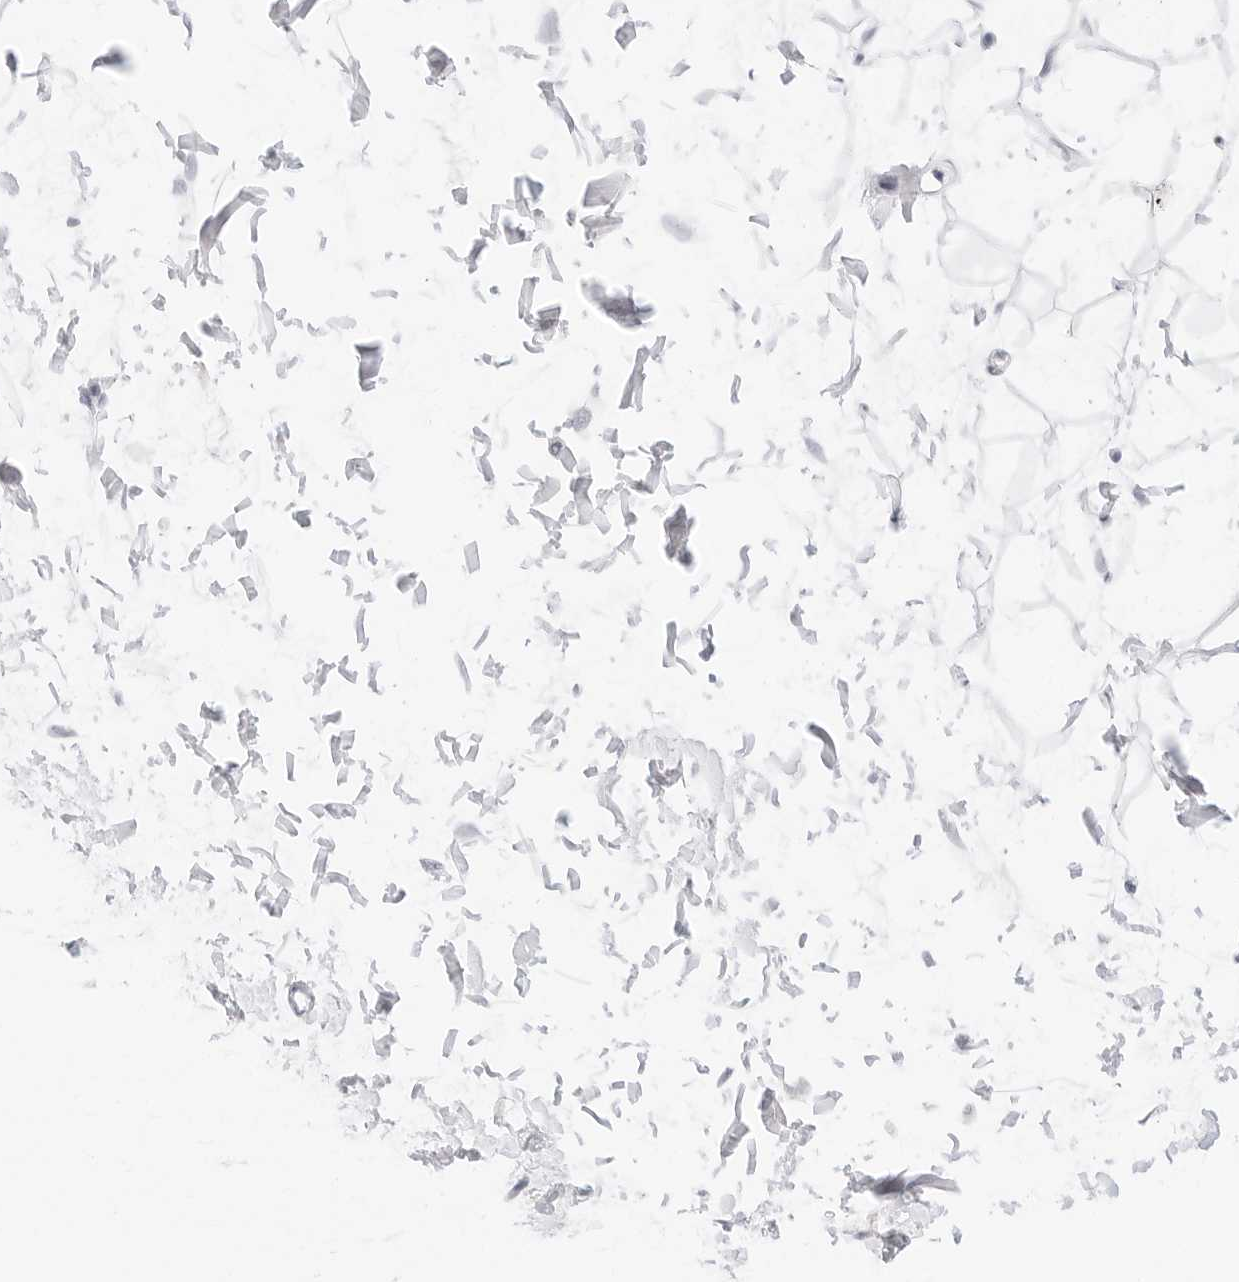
{"staining": {"intensity": "negative", "quantity": "none", "location": "none"}, "tissue": "adipose tissue", "cell_type": "Adipocytes", "image_type": "normal", "snomed": [{"axis": "morphology", "description": "Normal tissue, NOS"}, {"axis": "topography", "description": "Soft tissue"}], "caption": "Image shows no protein expression in adipocytes of unremarkable adipose tissue. (DAB IHC with hematoxylin counter stain).", "gene": "CDH1", "patient": {"sex": "male", "age": 72}}